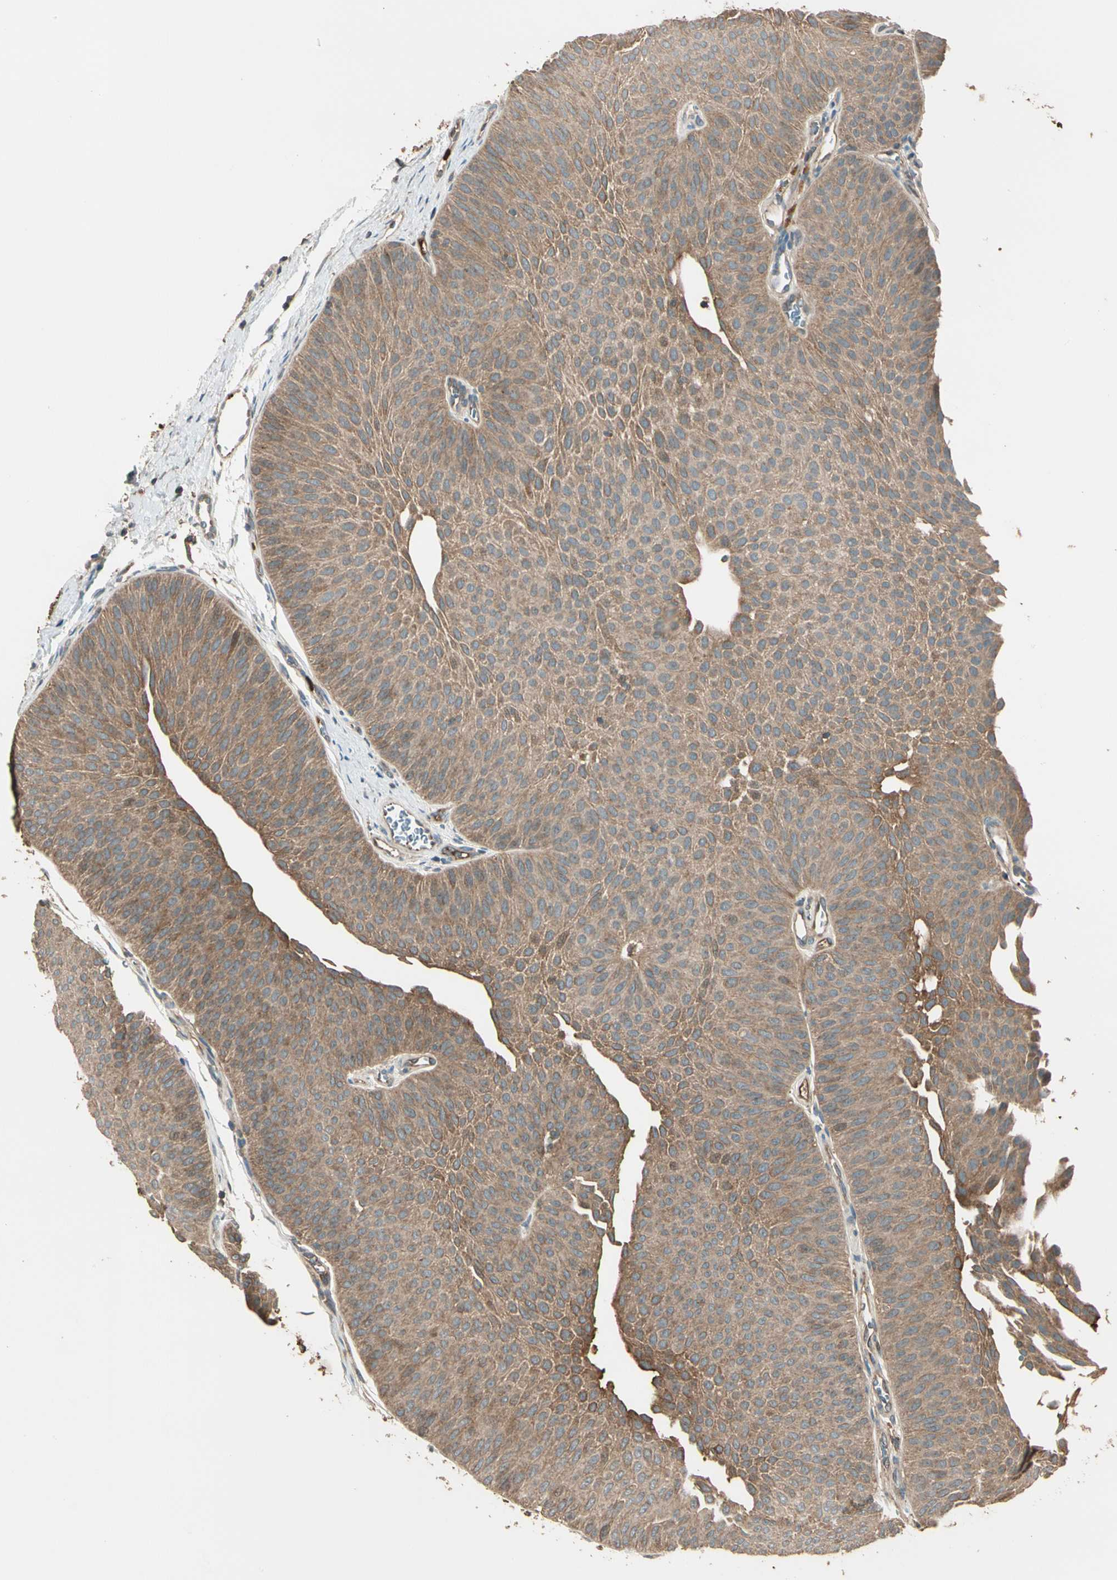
{"staining": {"intensity": "moderate", "quantity": ">75%", "location": "cytoplasmic/membranous"}, "tissue": "urothelial cancer", "cell_type": "Tumor cells", "image_type": "cancer", "snomed": [{"axis": "morphology", "description": "Urothelial carcinoma, Low grade"}, {"axis": "topography", "description": "Urinary bladder"}], "caption": "Protein staining shows moderate cytoplasmic/membranous positivity in approximately >75% of tumor cells in low-grade urothelial carcinoma. (DAB (3,3'-diaminobenzidine) = brown stain, brightfield microscopy at high magnification).", "gene": "STX11", "patient": {"sex": "female", "age": 60}}